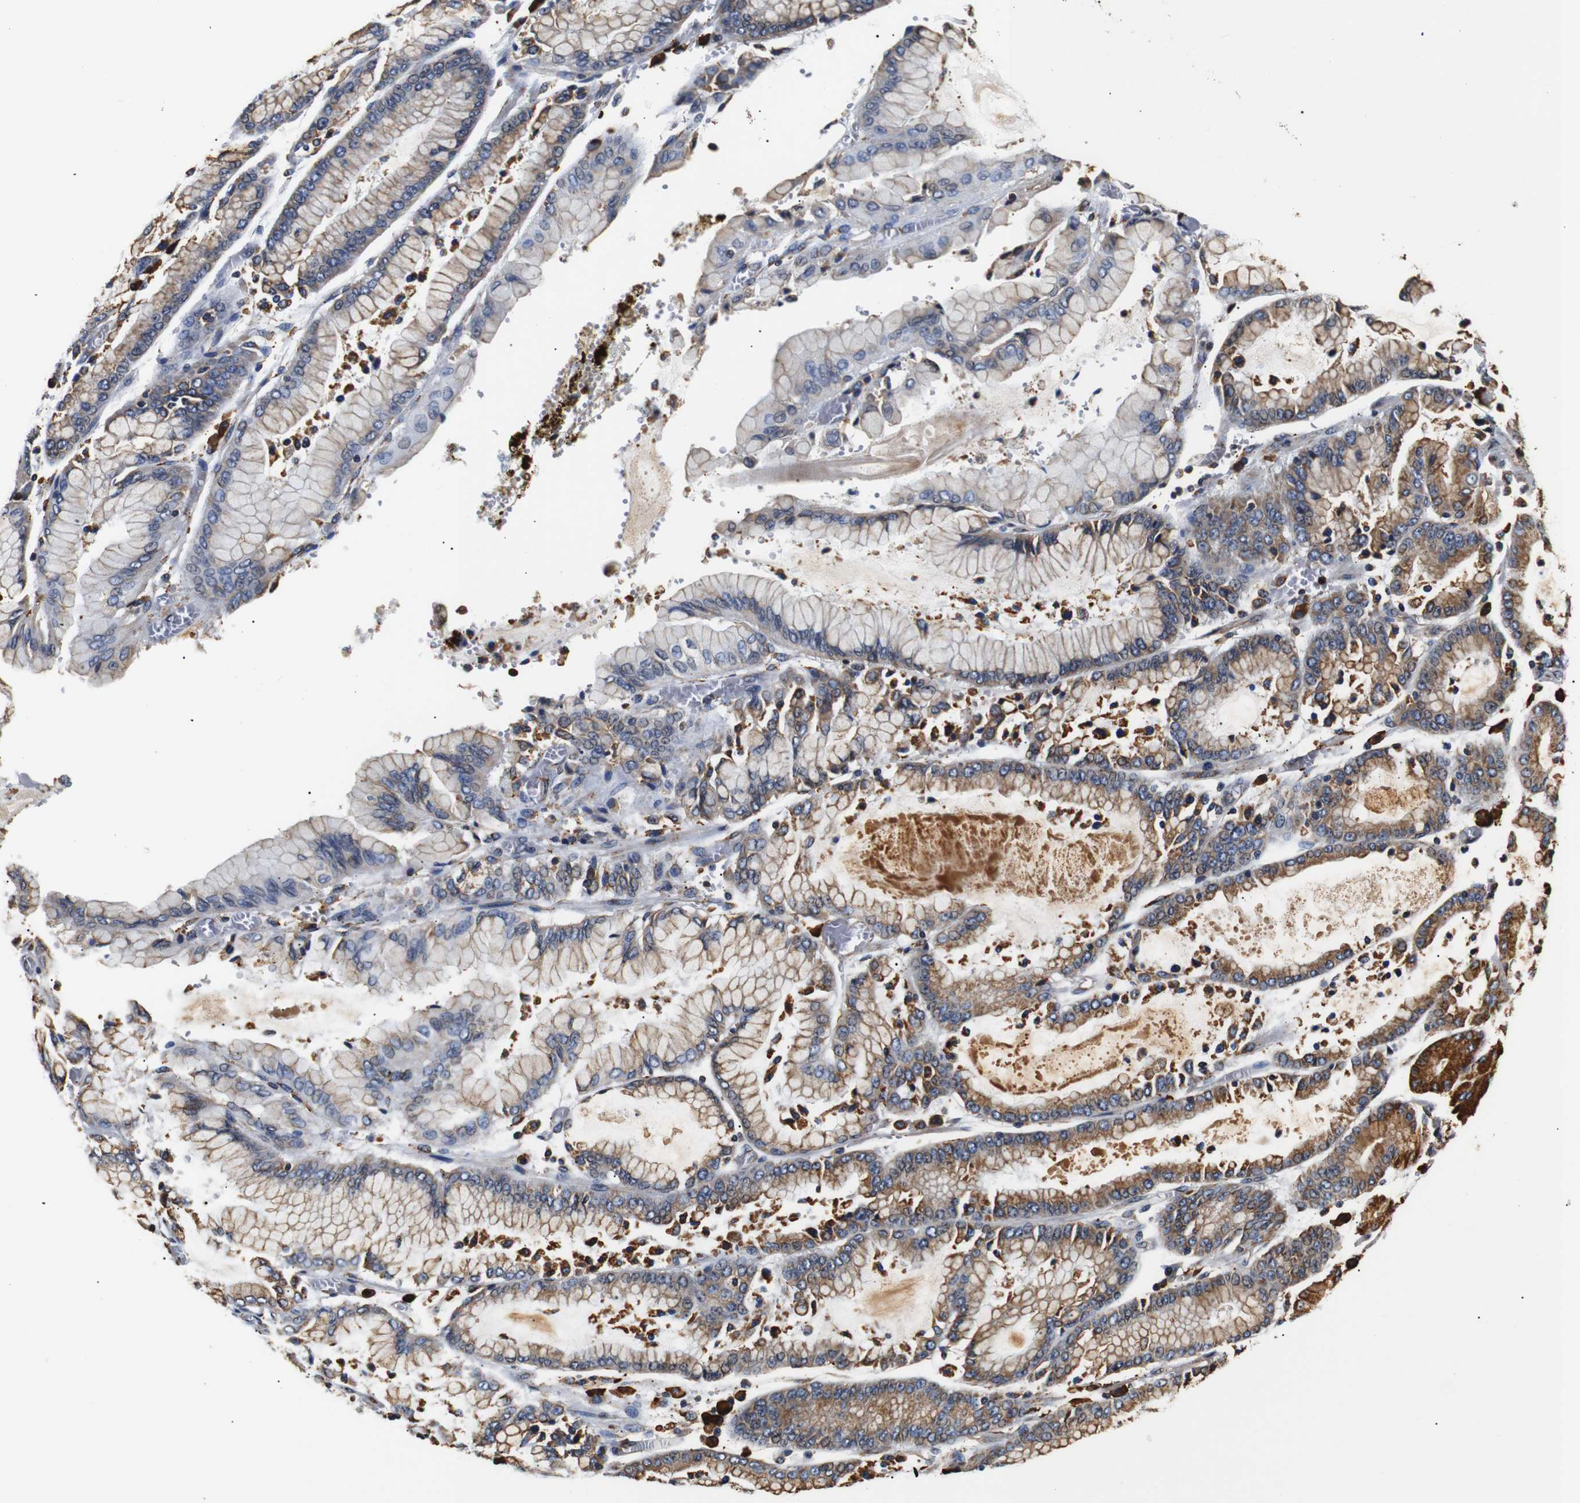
{"staining": {"intensity": "moderate", "quantity": "25%-75%", "location": "cytoplasmic/membranous"}, "tissue": "stomach cancer", "cell_type": "Tumor cells", "image_type": "cancer", "snomed": [{"axis": "morphology", "description": "Normal tissue, NOS"}, {"axis": "morphology", "description": "Adenocarcinoma, NOS"}, {"axis": "topography", "description": "Stomach, upper"}, {"axis": "topography", "description": "Stomach"}], "caption": "The histopathology image displays staining of stomach adenocarcinoma, revealing moderate cytoplasmic/membranous protein positivity (brown color) within tumor cells.", "gene": "HHIP", "patient": {"sex": "male", "age": 76}}